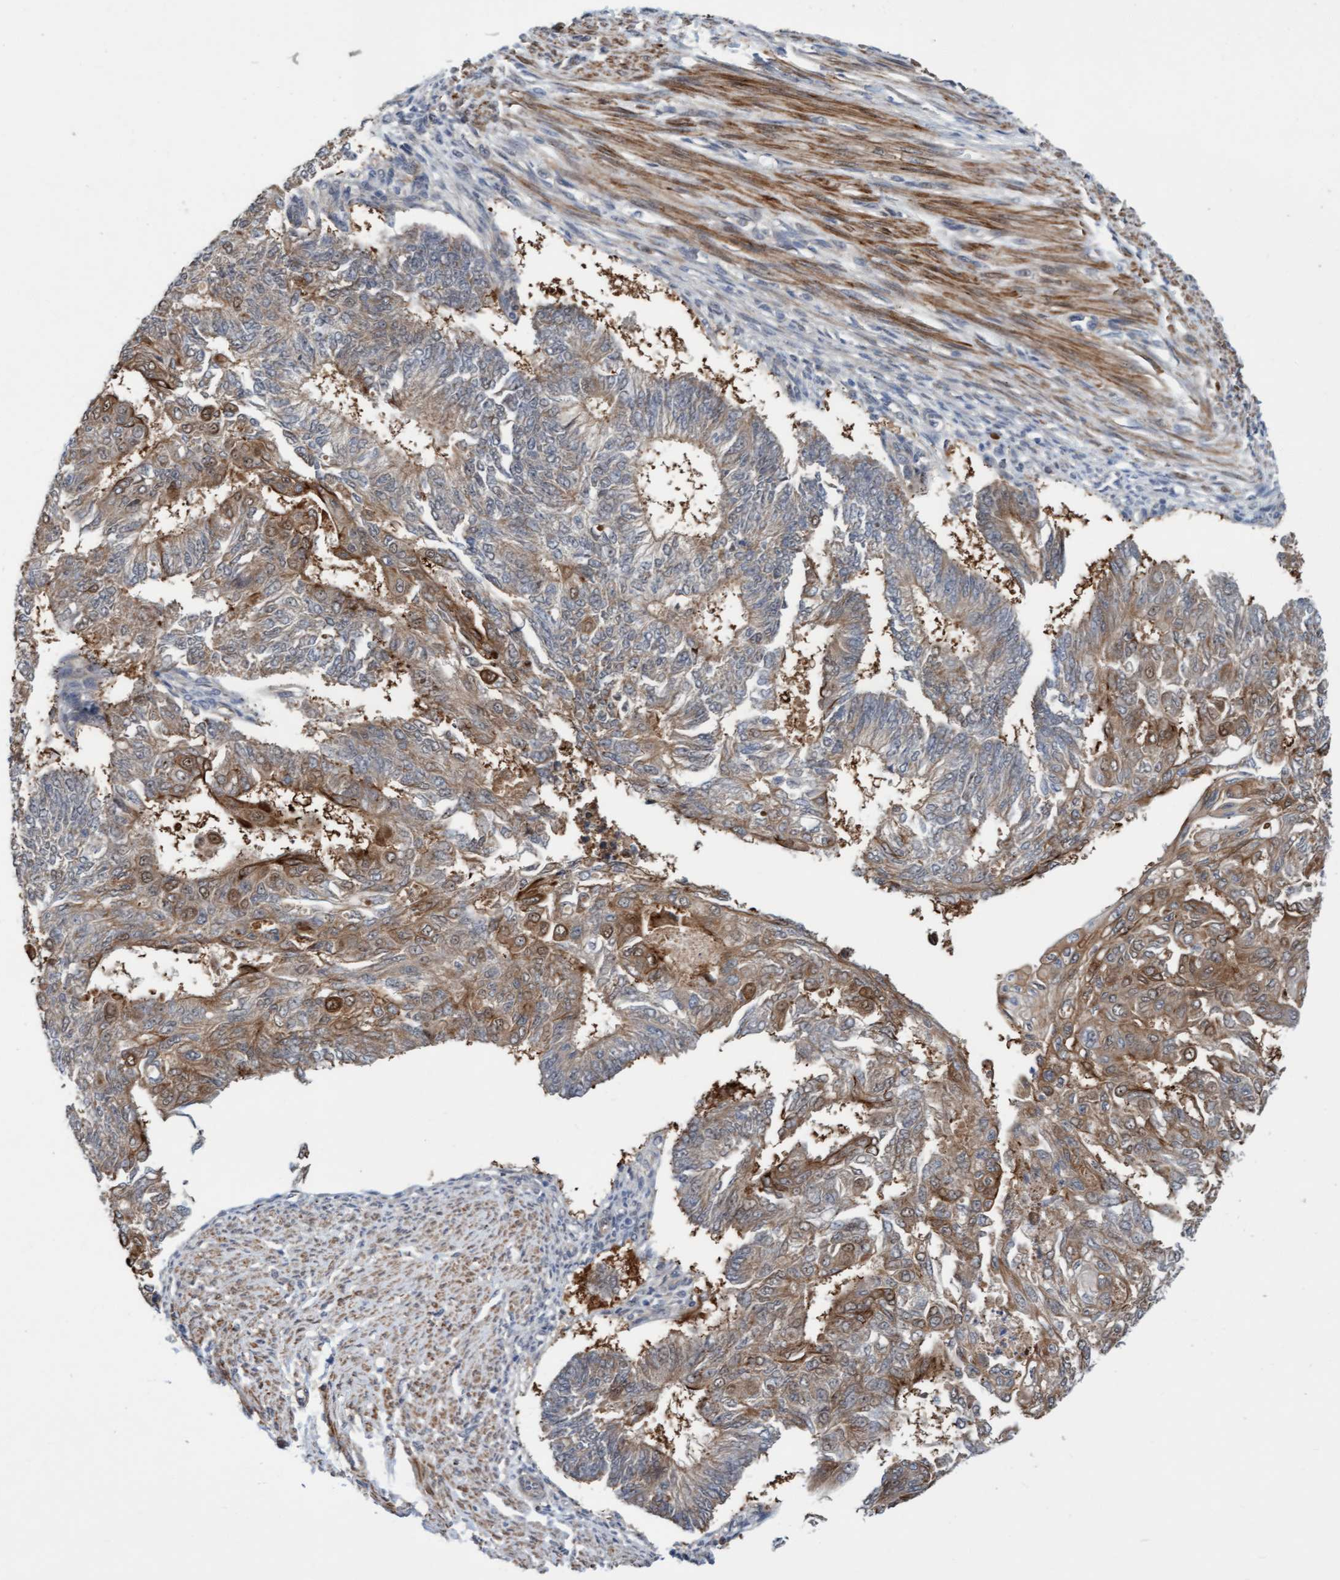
{"staining": {"intensity": "moderate", "quantity": "25%-75%", "location": "cytoplasmic/membranous"}, "tissue": "endometrial cancer", "cell_type": "Tumor cells", "image_type": "cancer", "snomed": [{"axis": "morphology", "description": "Adenocarcinoma, NOS"}, {"axis": "topography", "description": "Endometrium"}], "caption": "DAB immunohistochemical staining of human endometrial cancer (adenocarcinoma) exhibits moderate cytoplasmic/membranous protein expression in about 25%-75% of tumor cells. Using DAB (brown) and hematoxylin (blue) stains, captured at high magnification using brightfield microscopy.", "gene": "RAP1GAP2", "patient": {"sex": "female", "age": 32}}